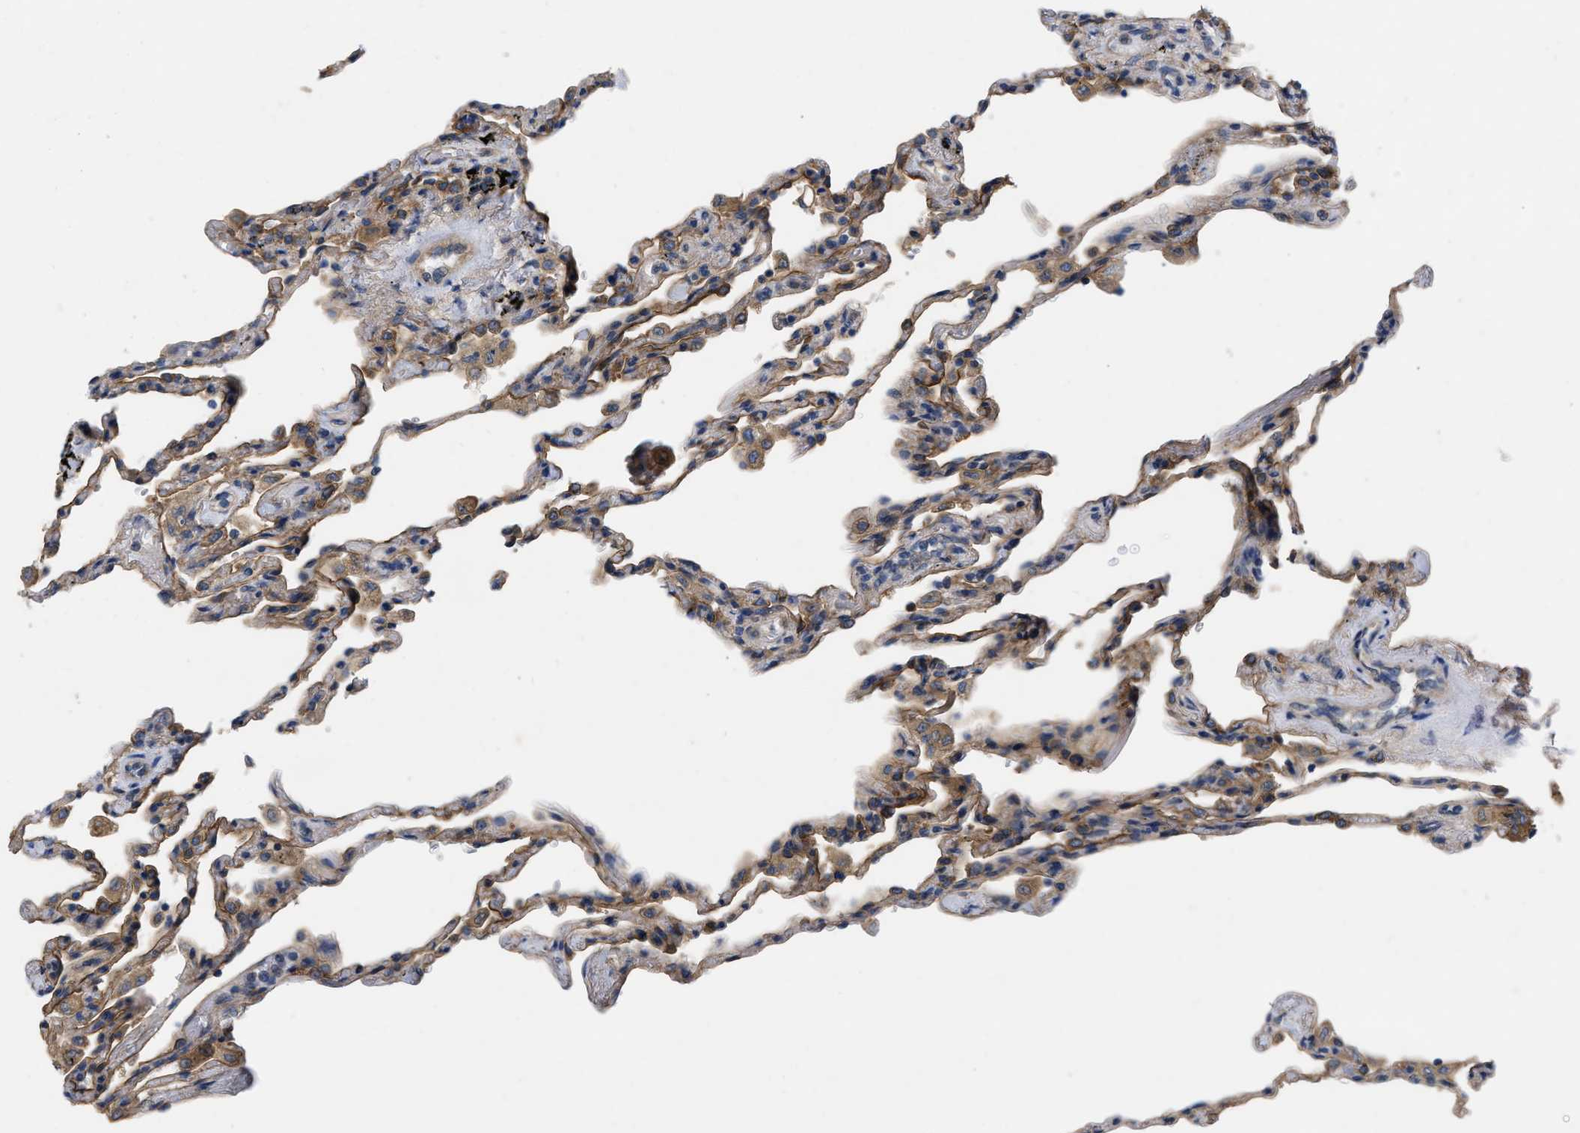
{"staining": {"intensity": "strong", "quantity": ">75%", "location": "cytoplasmic/membranous"}, "tissue": "lung", "cell_type": "Alveolar cells", "image_type": "normal", "snomed": [{"axis": "morphology", "description": "Normal tissue, NOS"}, {"axis": "topography", "description": "Lung"}], "caption": "The photomicrograph displays a brown stain indicating the presence of a protein in the cytoplasmic/membranous of alveolar cells in lung.", "gene": "TMEM131", "patient": {"sex": "male", "age": 59}}